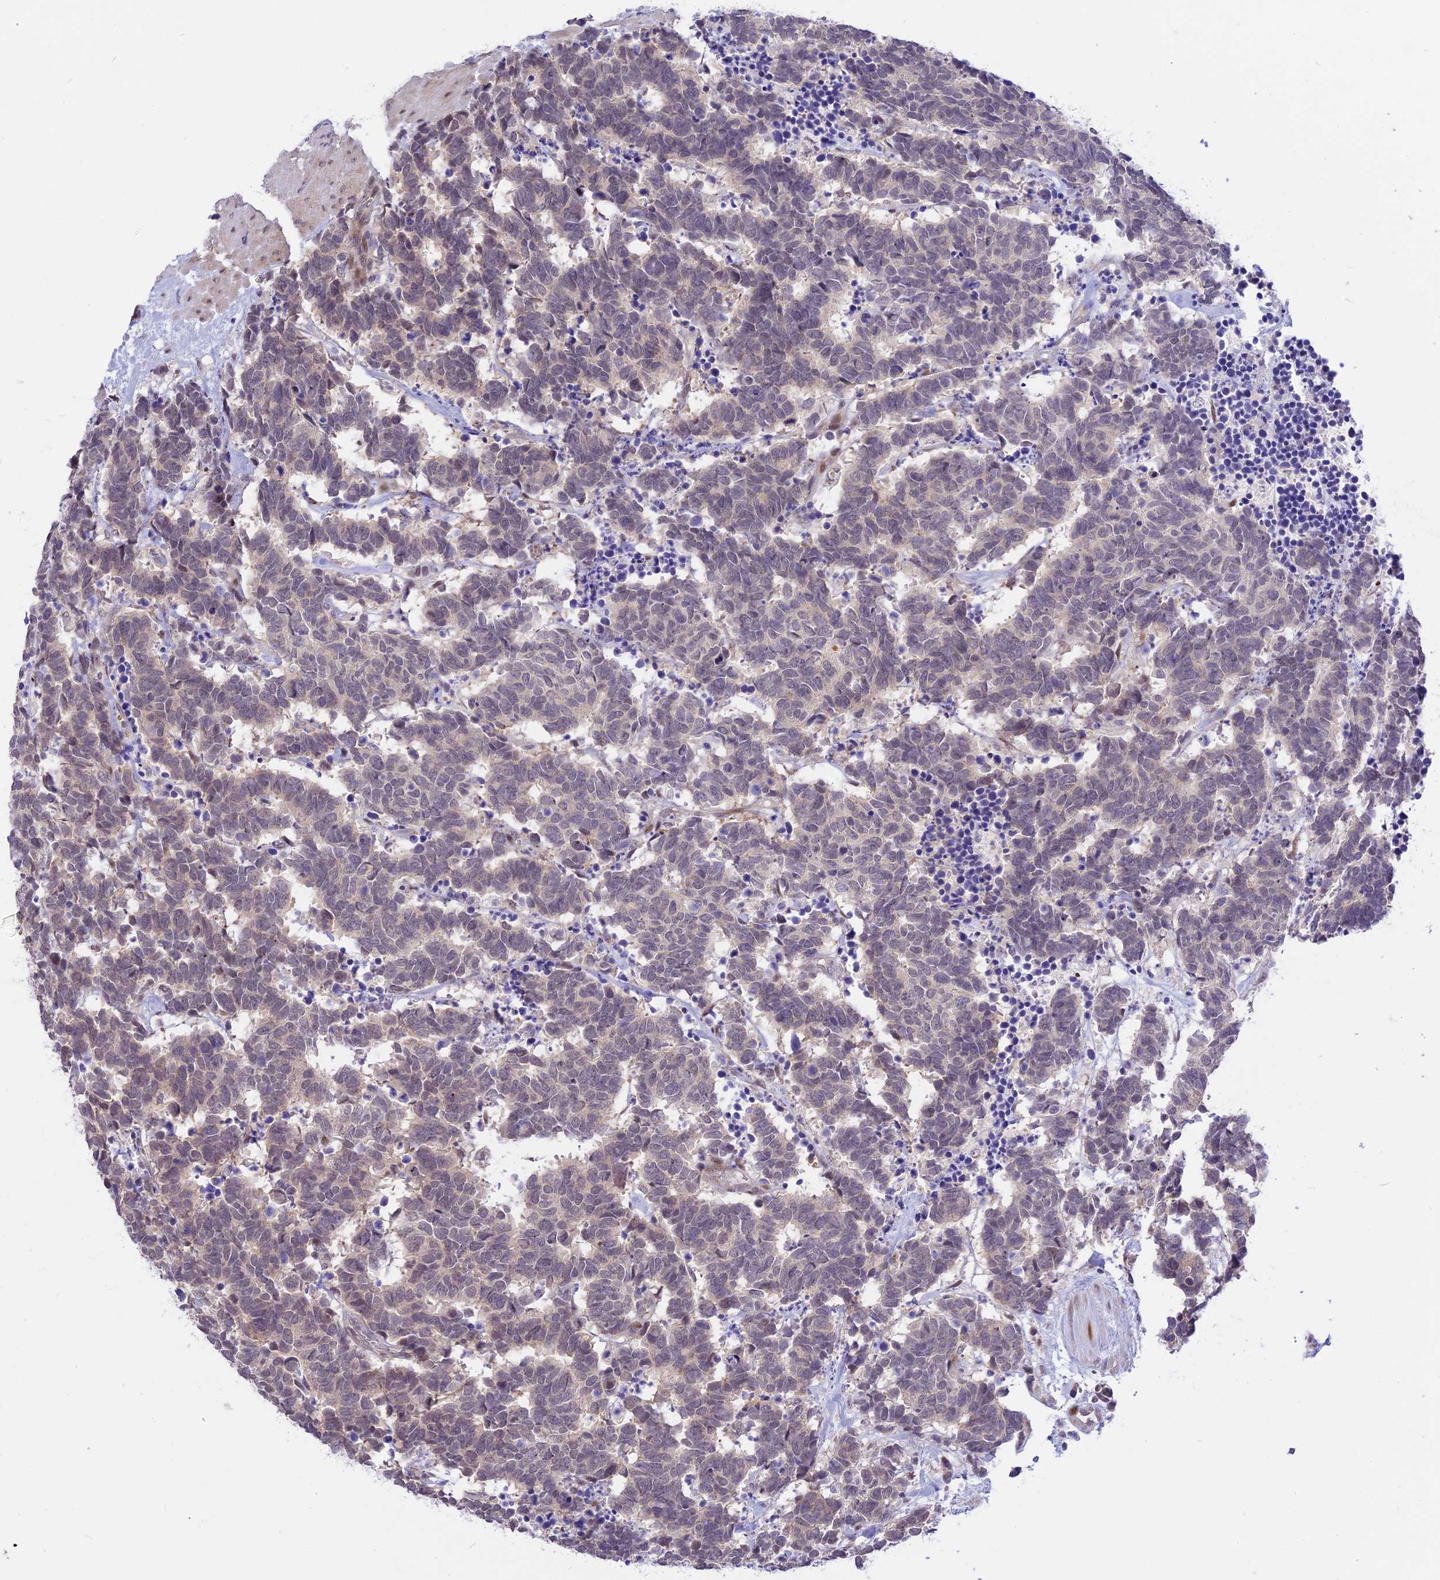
{"staining": {"intensity": "weak", "quantity": "<25%", "location": "cytoplasmic/membranous"}, "tissue": "carcinoid", "cell_type": "Tumor cells", "image_type": "cancer", "snomed": [{"axis": "morphology", "description": "Carcinoma, NOS"}, {"axis": "morphology", "description": "Carcinoid, malignant, NOS"}, {"axis": "topography", "description": "Urinary bladder"}], "caption": "Photomicrograph shows no protein positivity in tumor cells of carcinoid tissue.", "gene": "ZNF837", "patient": {"sex": "male", "age": 57}}